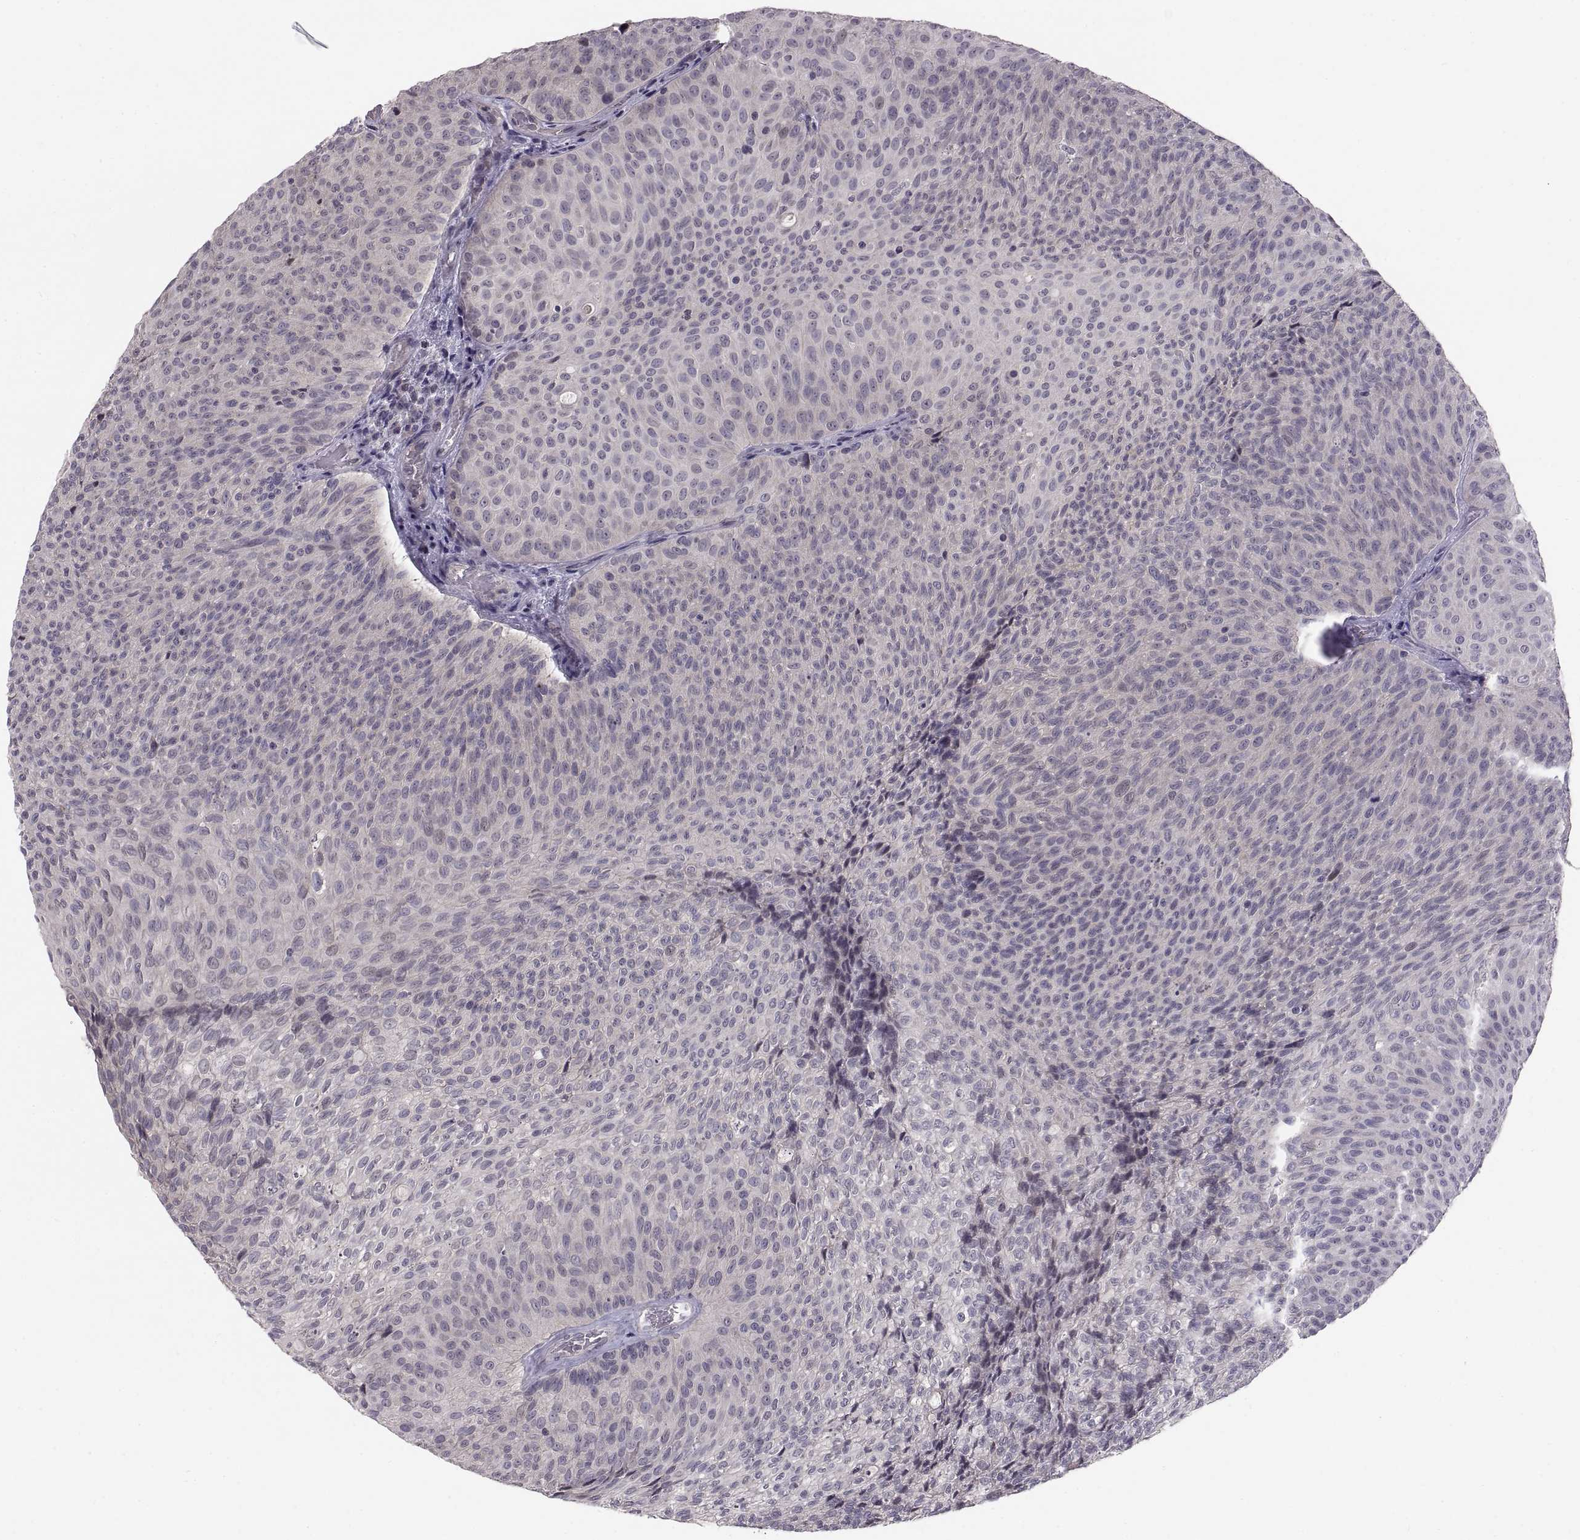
{"staining": {"intensity": "negative", "quantity": "none", "location": "none"}, "tissue": "urothelial cancer", "cell_type": "Tumor cells", "image_type": "cancer", "snomed": [{"axis": "morphology", "description": "Urothelial carcinoma, Low grade"}, {"axis": "topography", "description": "Urinary bladder"}], "caption": "A photomicrograph of human urothelial carcinoma (low-grade) is negative for staining in tumor cells. (Immunohistochemistry (ihc), brightfield microscopy, high magnification).", "gene": "PAX2", "patient": {"sex": "male", "age": 78}}